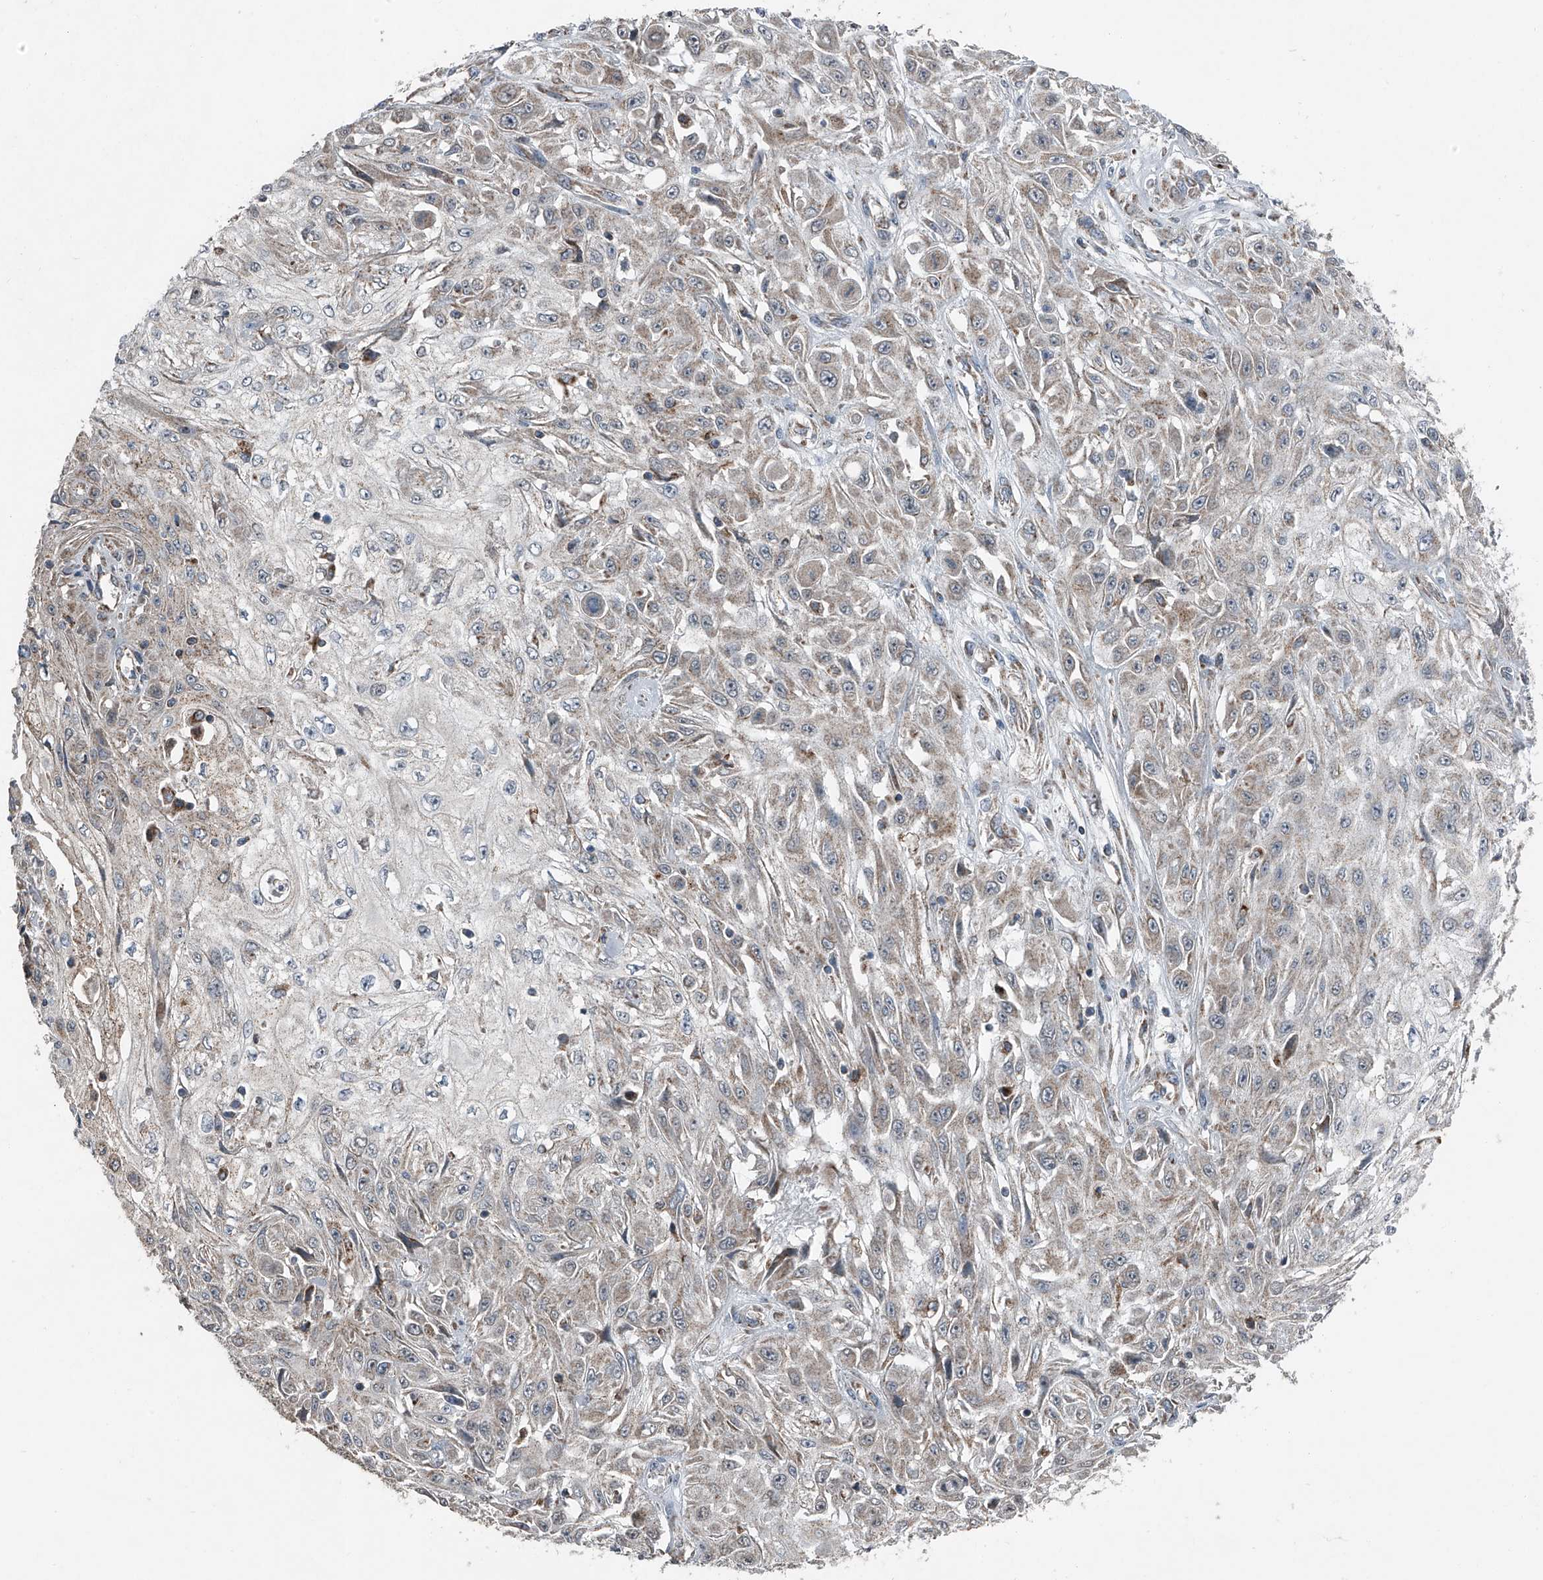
{"staining": {"intensity": "weak", "quantity": "25%-75%", "location": "cytoplasmic/membranous"}, "tissue": "skin cancer", "cell_type": "Tumor cells", "image_type": "cancer", "snomed": [{"axis": "morphology", "description": "Squamous cell carcinoma, NOS"}, {"axis": "morphology", "description": "Squamous cell carcinoma, metastatic, NOS"}, {"axis": "topography", "description": "Skin"}, {"axis": "topography", "description": "Lymph node"}], "caption": "A high-resolution photomicrograph shows immunohistochemistry staining of metastatic squamous cell carcinoma (skin), which reveals weak cytoplasmic/membranous expression in approximately 25%-75% of tumor cells. Immunohistochemistry stains the protein in brown and the nuclei are stained blue.", "gene": "CHRNA7", "patient": {"sex": "male", "age": 75}}